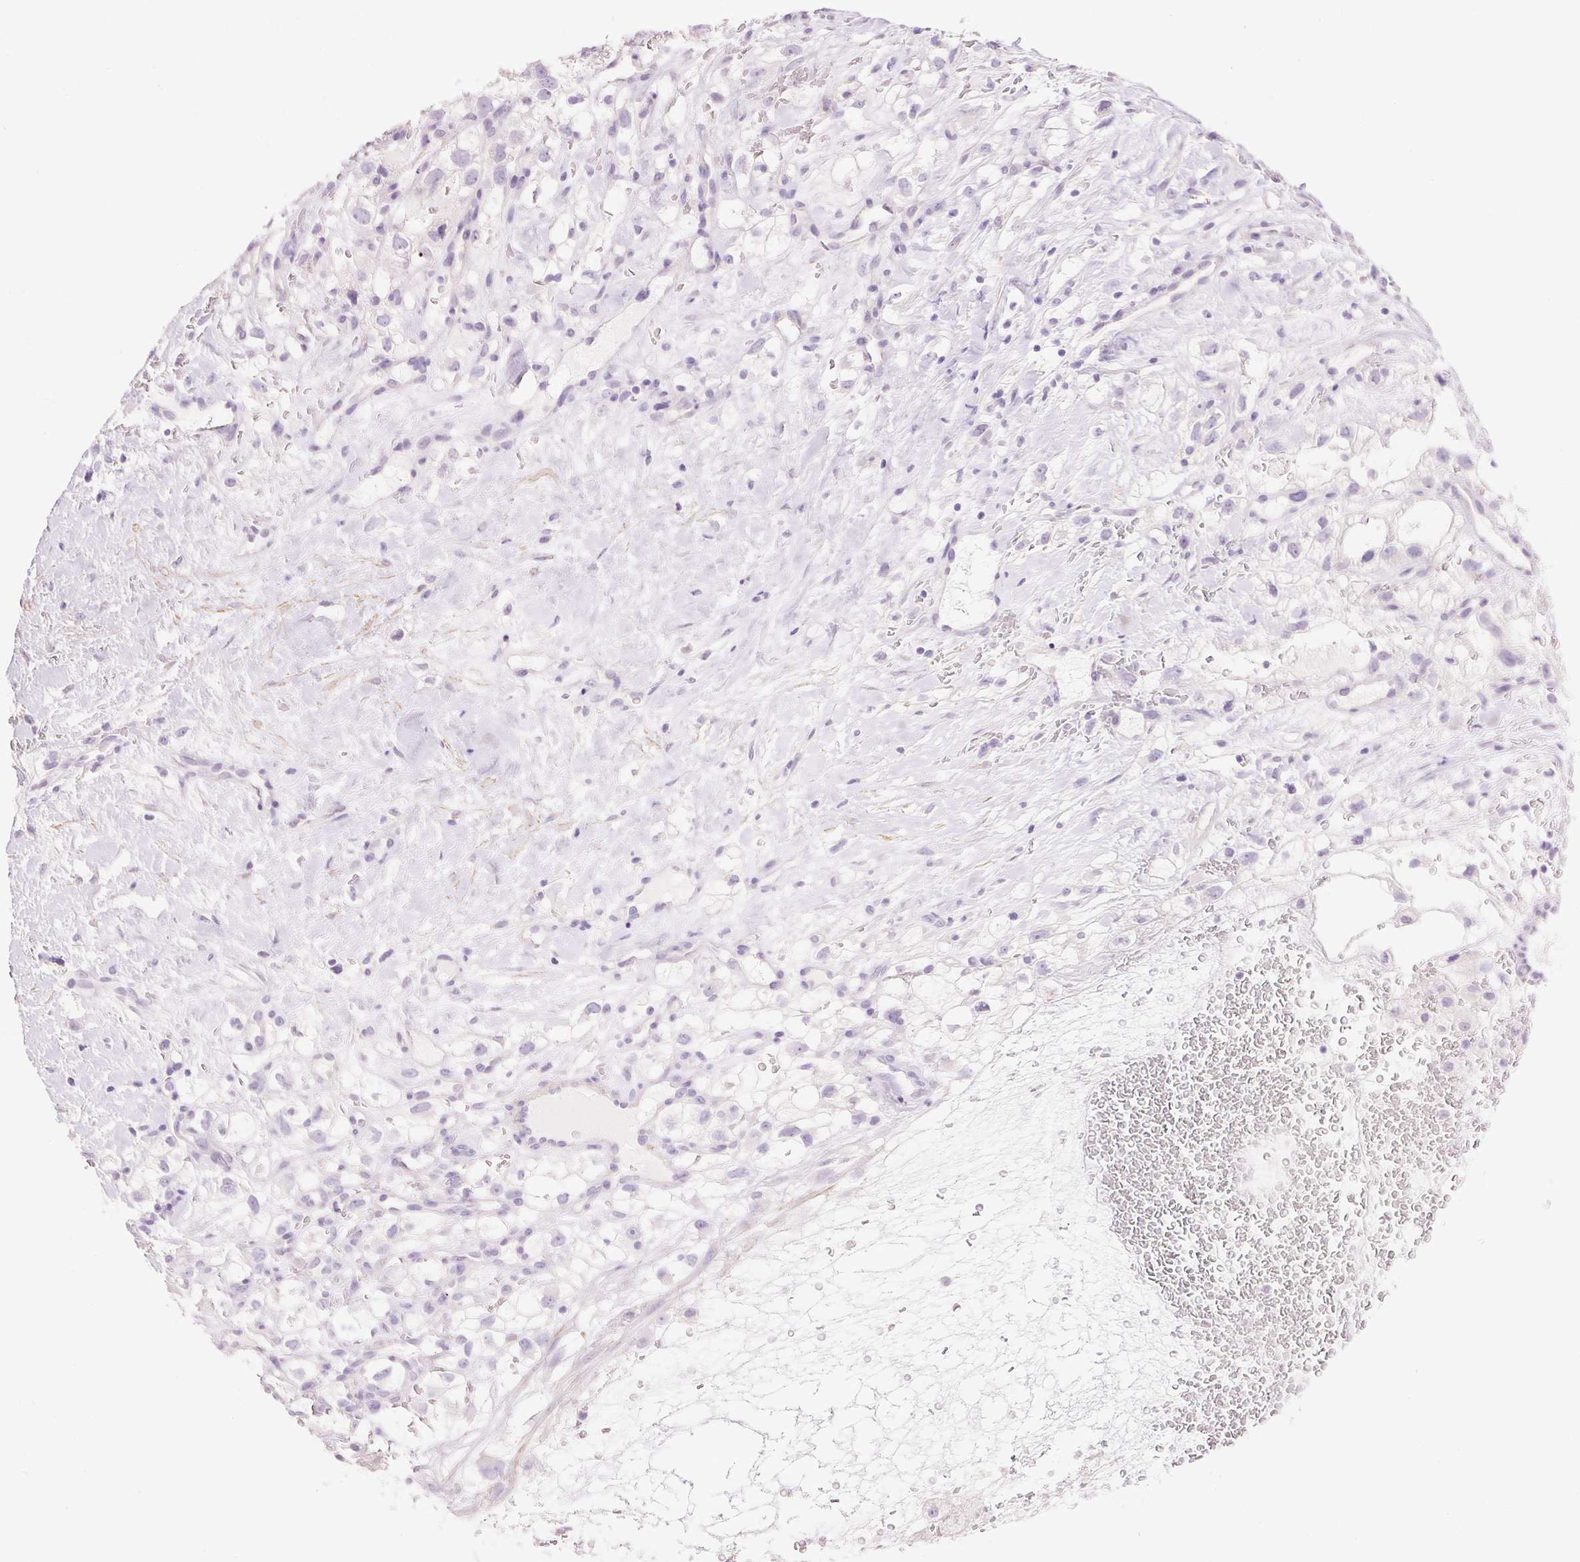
{"staining": {"intensity": "negative", "quantity": "none", "location": "none"}, "tissue": "renal cancer", "cell_type": "Tumor cells", "image_type": "cancer", "snomed": [{"axis": "morphology", "description": "Adenocarcinoma, NOS"}, {"axis": "topography", "description": "Kidney"}], "caption": "Adenocarcinoma (renal) was stained to show a protein in brown. There is no significant positivity in tumor cells.", "gene": "KCNE2", "patient": {"sex": "male", "age": 59}}